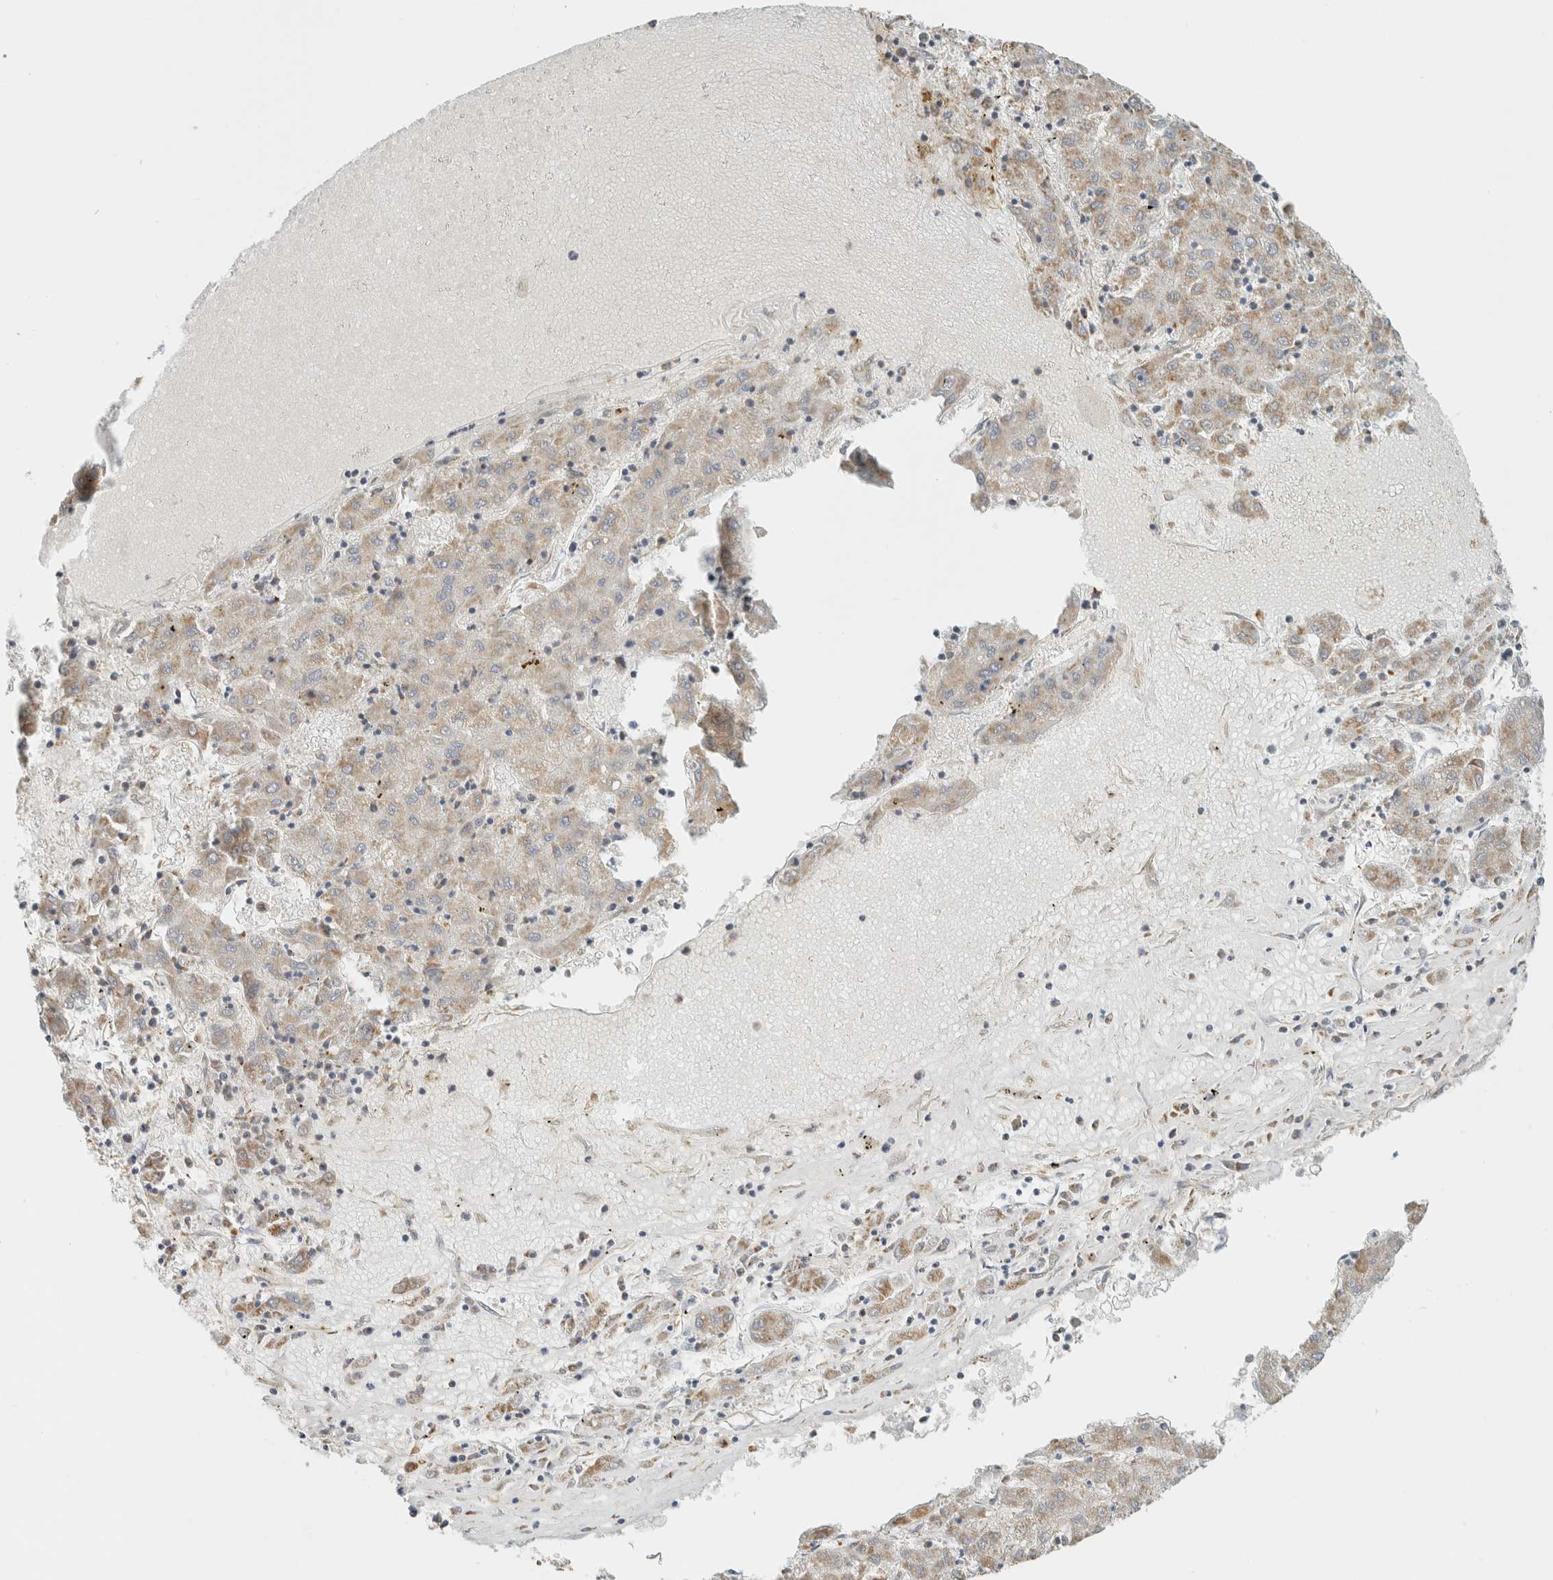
{"staining": {"intensity": "weak", "quantity": ">75%", "location": "cytoplasmic/membranous"}, "tissue": "liver cancer", "cell_type": "Tumor cells", "image_type": "cancer", "snomed": [{"axis": "morphology", "description": "Carcinoma, Hepatocellular, NOS"}, {"axis": "topography", "description": "Liver"}], "caption": "Liver cancer was stained to show a protein in brown. There is low levels of weak cytoplasmic/membranous positivity in about >75% of tumor cells. The protein of interest is shown in brown color, while the nuclei are stained blue.", "gene": "CAPG", "patient": {"sex": "male", "age": 72}}